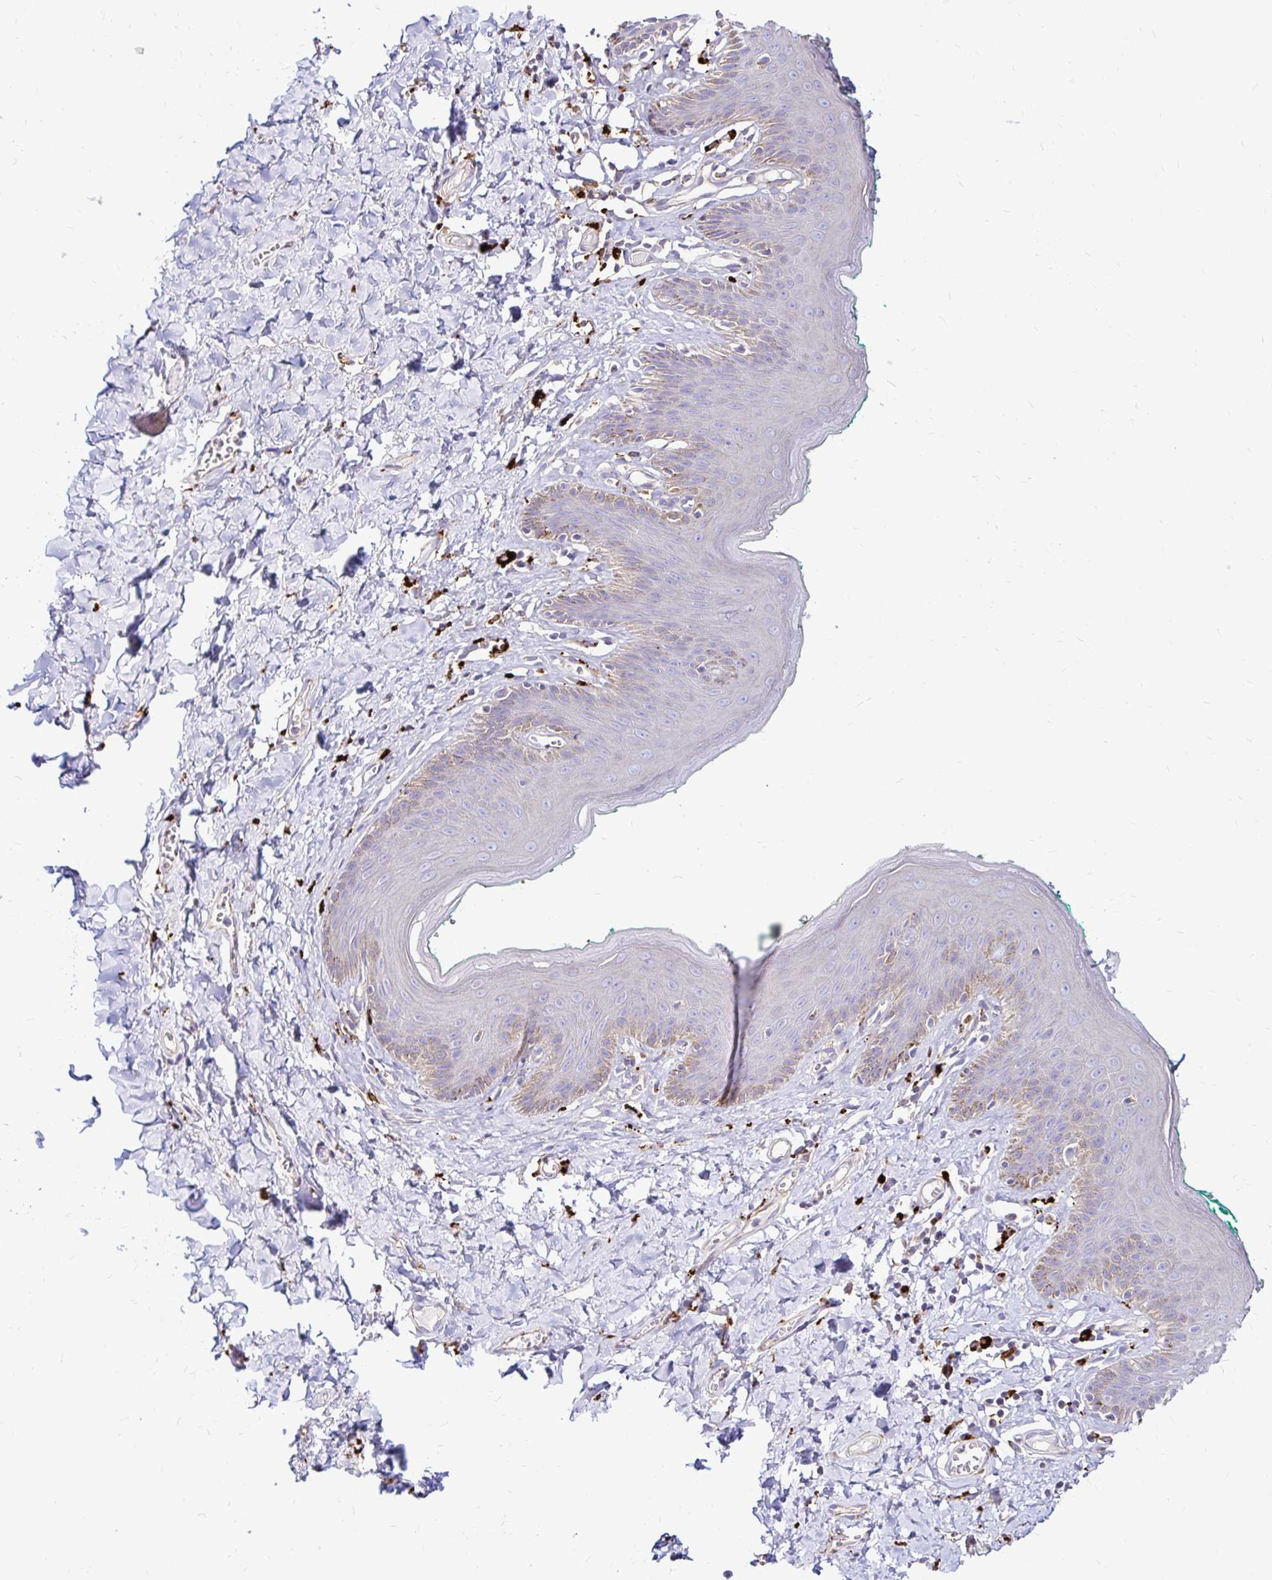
{"staining": {"intensity": "moderate", "quantity": "<25%", "location": "cytoplasmic/membranous"}, "tissue": "skin", "cell_type": "Epidermal cells", "image_type": "normal", "snomed": [{"axis": "morphology", "description": "Normal tissue, NOS"}, {"axis": "topography", "description": "Vulva"}, {"axis": "topography", "description": "Peripheral nerve tissue"}], "caption": "Skin stained with immunohistochemistry reveals moderate cytoplasmic/membranous positivity in approximately <25% of epidermal cells. The protein is shown in brown color, while the nuclei are stained blue.", "gene": "FUCA1", "patient": {"sex": "female", "age": 66}}